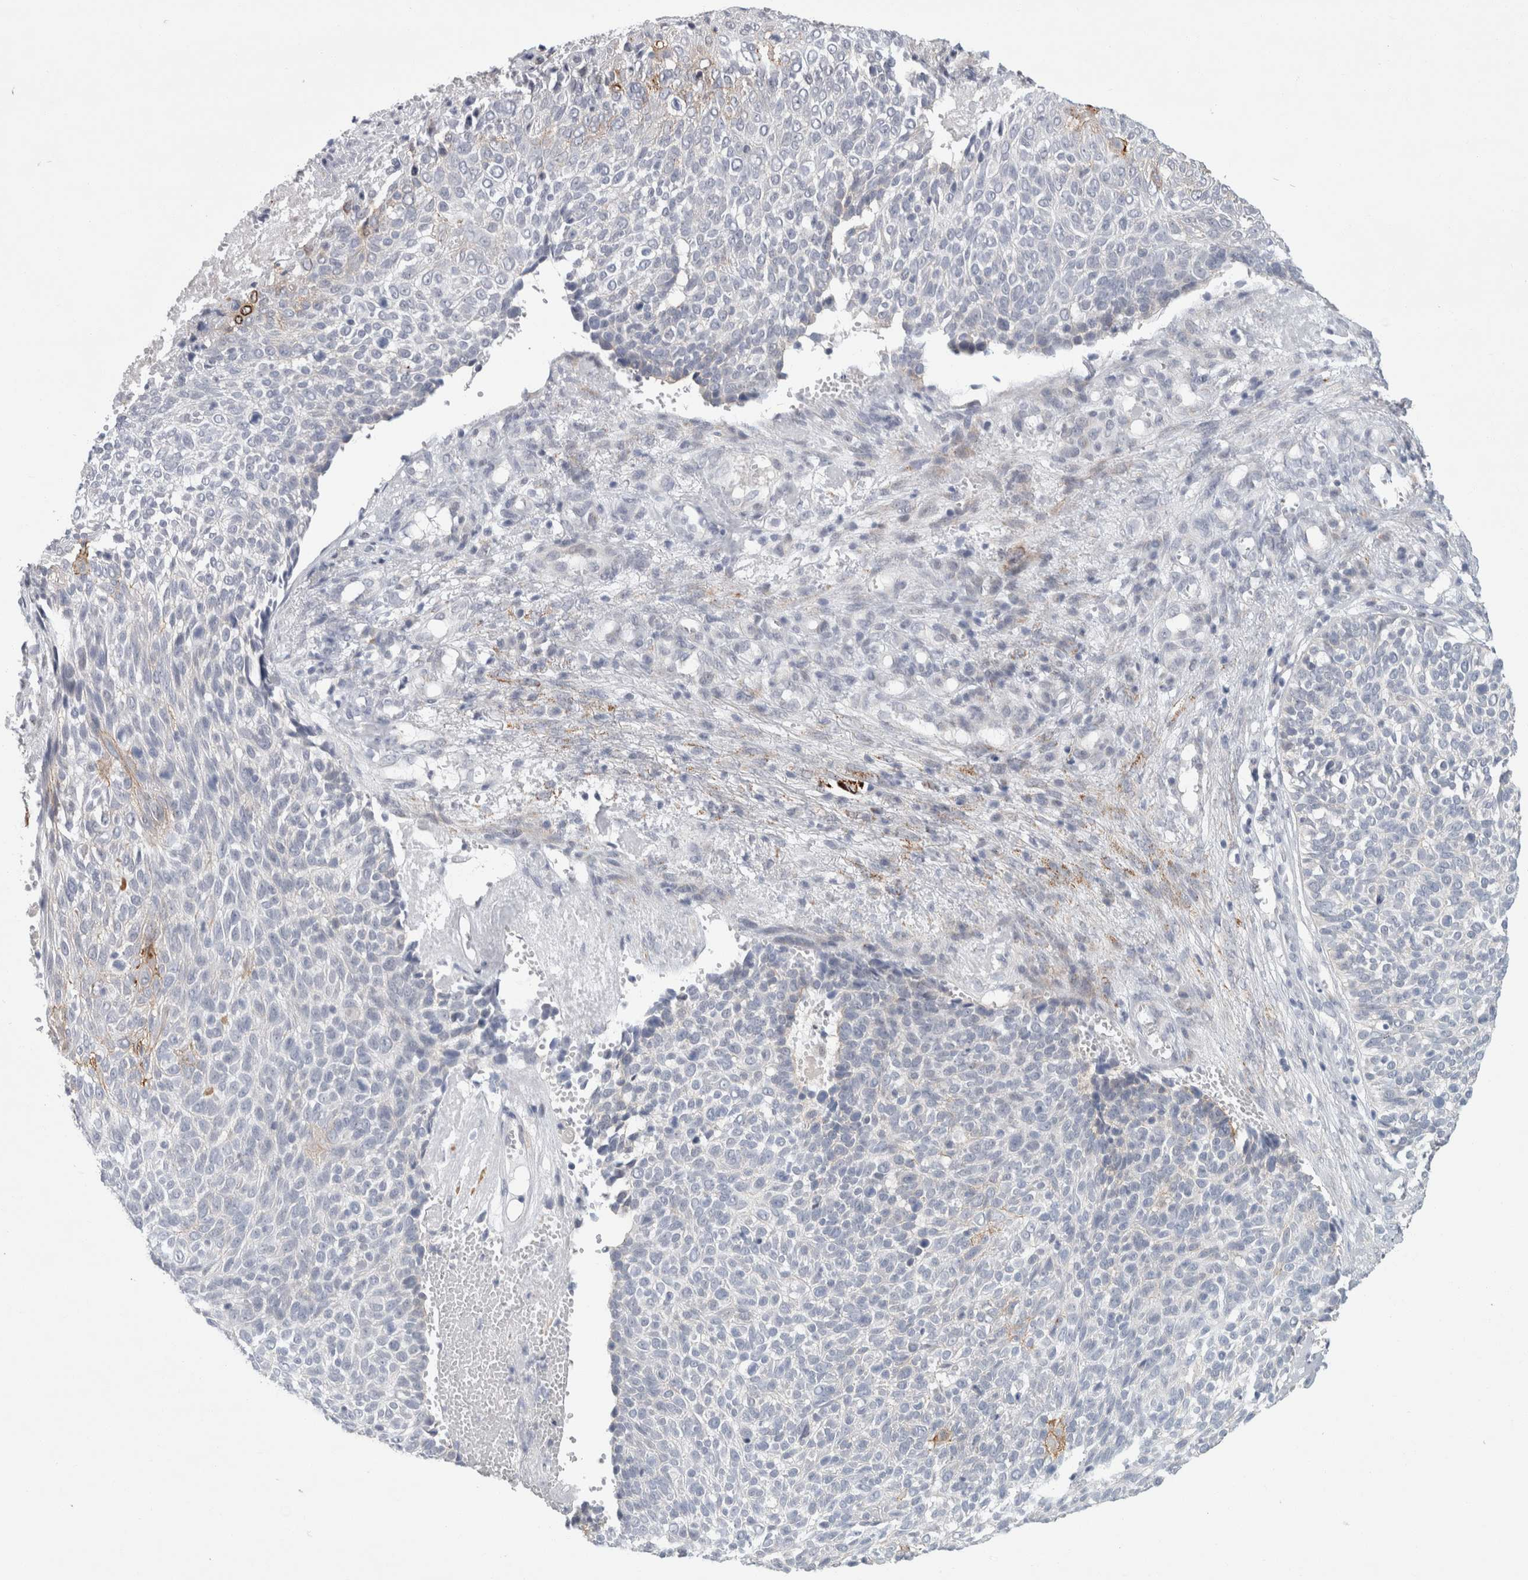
{"staining": {"intensity": "moderate", "quantity": "25%-75%", "location": "cytoplasmic/membranous"}, "tissue": "cervical cancer", "cell_type": "Tumor cells", "image_type": "cancer", "snomed": [{"axis": "morphology", "description": "Squamous cell carcinoma, NOS"}, {"axis": "topography", "description": "Cervix"}], "caption": "The immunohistochemical stain highlights moderate cytoplasmic/membranous staining in tumor cells of cervical squamous cell carcinoma tissue.", "gene": "NIPA1", "patient": {"sex": "female", "age": 74}}